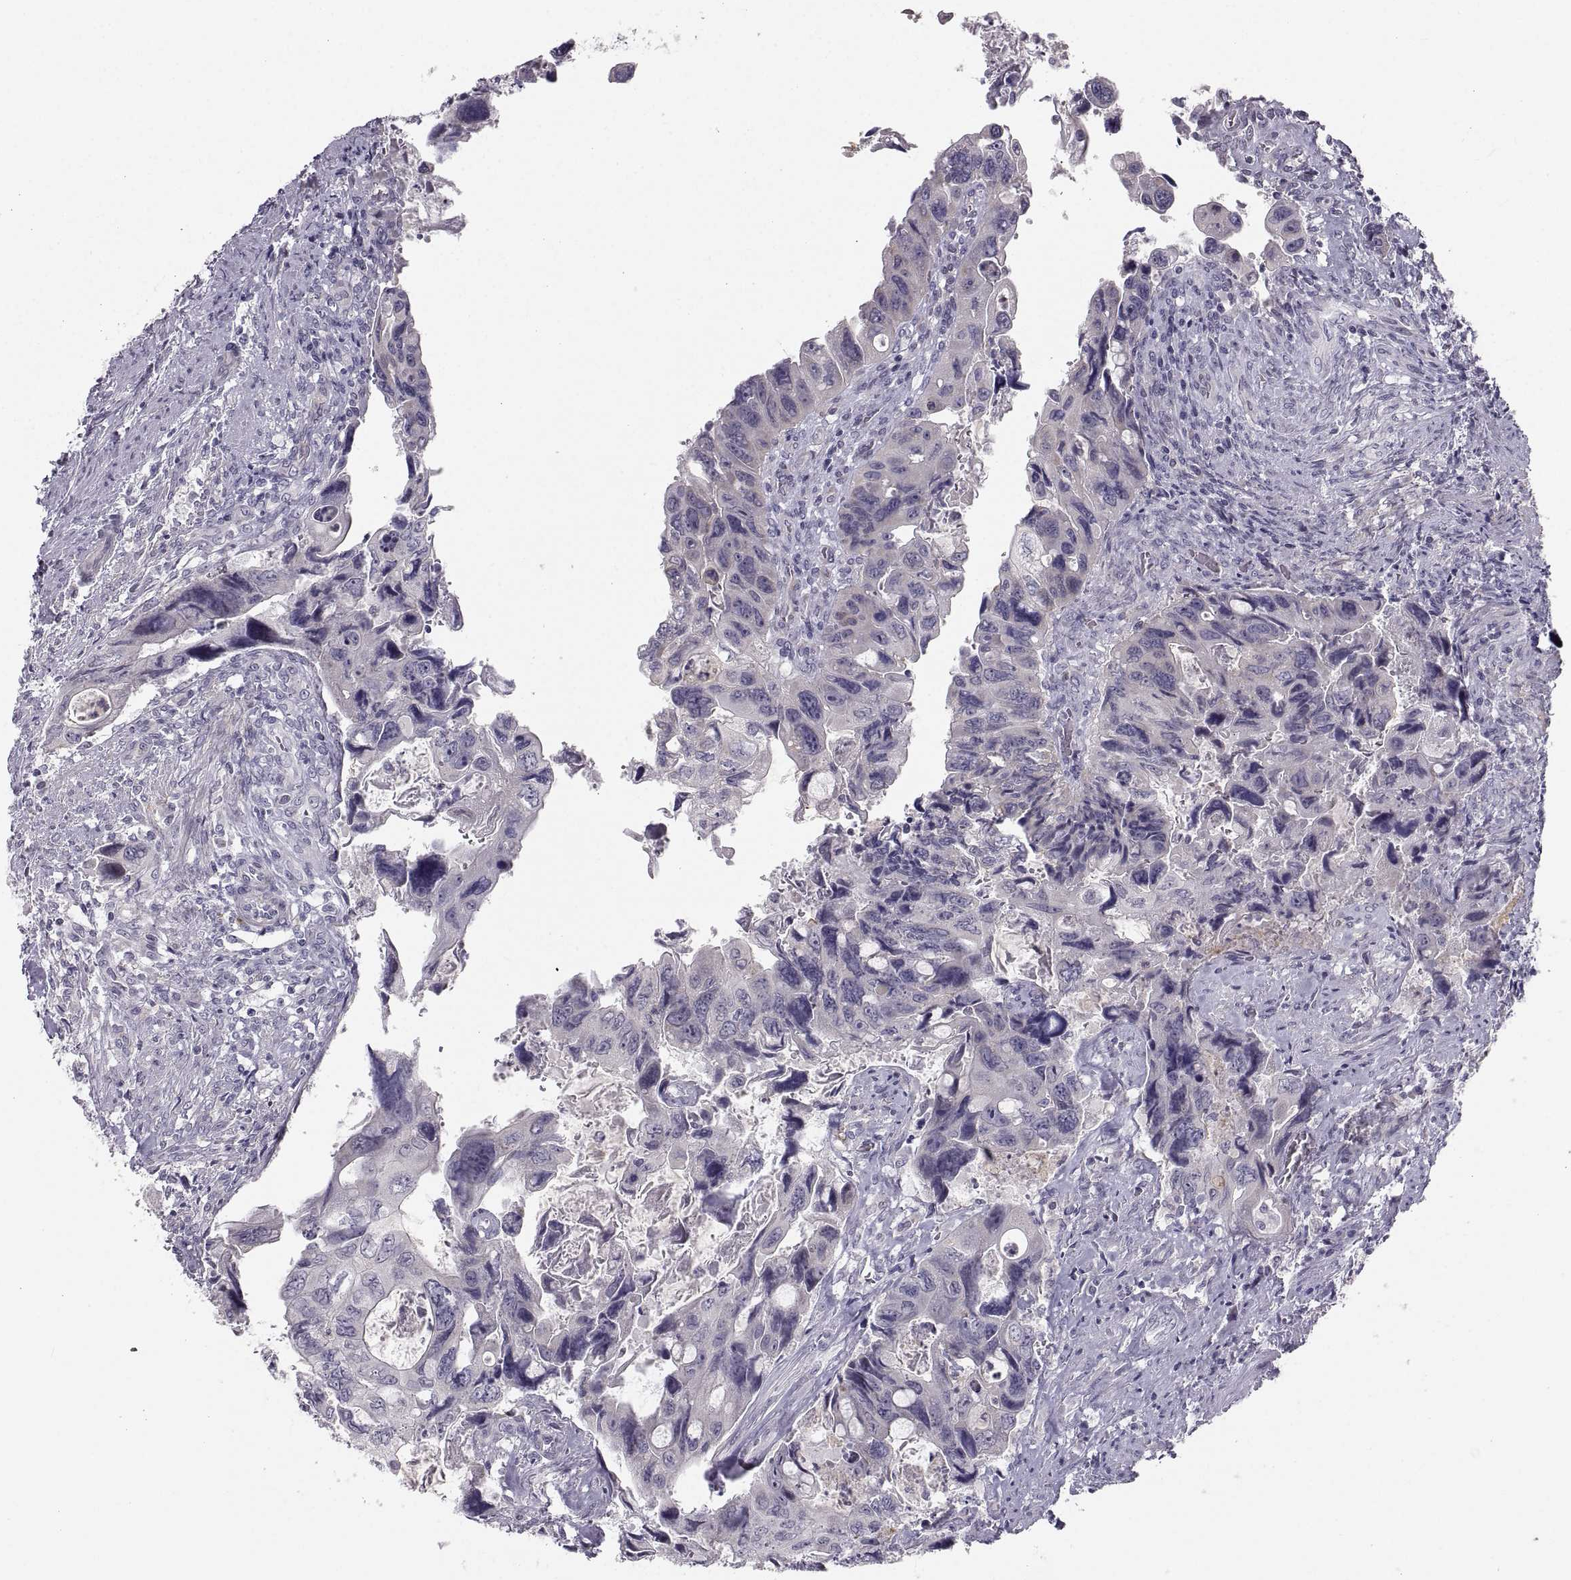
{"staining": {"intensity": "negative", "quantity": "none", "location": "none"}, "tissue": "colorectal cancer", "cell_type": "Tumor cells", "image_type": "cancer", "snomed": [{"axis": "morphology", "description": "Adenocarcinoma, NOS"}, {"axis": "topography", "description": "Rectum"}], "caption": "Histopathology image shows no protein expression in tumor cells of adenocarcinoma (colorectal) tissue.", "gene": "ZNF185", "patient": {"sex": "male", "age": 62}}